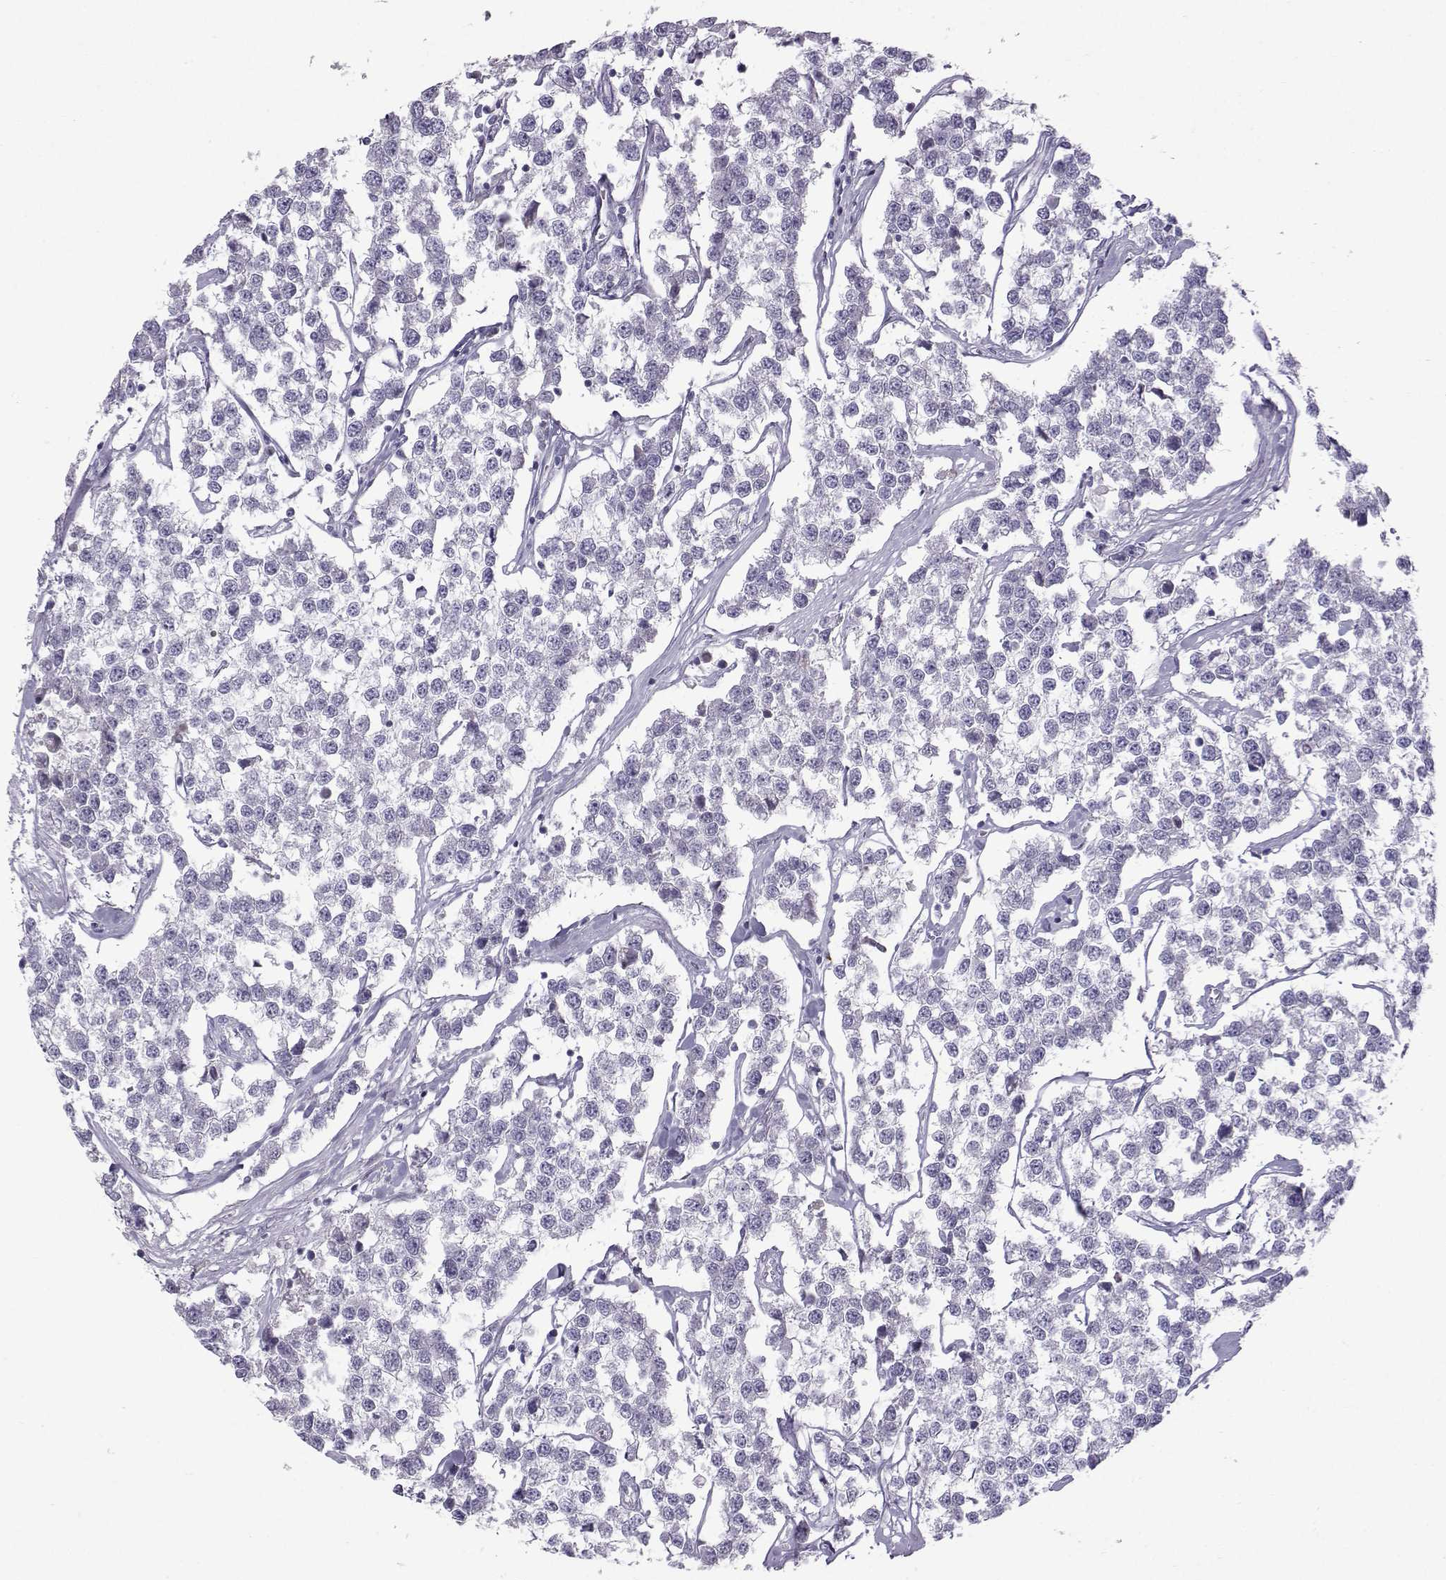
{"staining": {"intensity": "negative", "quantity": "none", "location": "none"}, "tissue": "testis cancer", "cell_type": "Tumor cells", "image_type": "cancer", "snomed": [{"axis": "morphology", "description": "Seminoma, NOS"}, {"axis": "topography", "description": "Testis"}], "caption": "Immunohistochemistry (IHC) micrograph of neoplastic tissue: human seminoma (testis) stained with DAB (3,3'-diaminobenzidine) shows no significant protein positivity in tumor cells.", "gene": "DMRT3", "patient": {"sex": "male", "age": 59}}